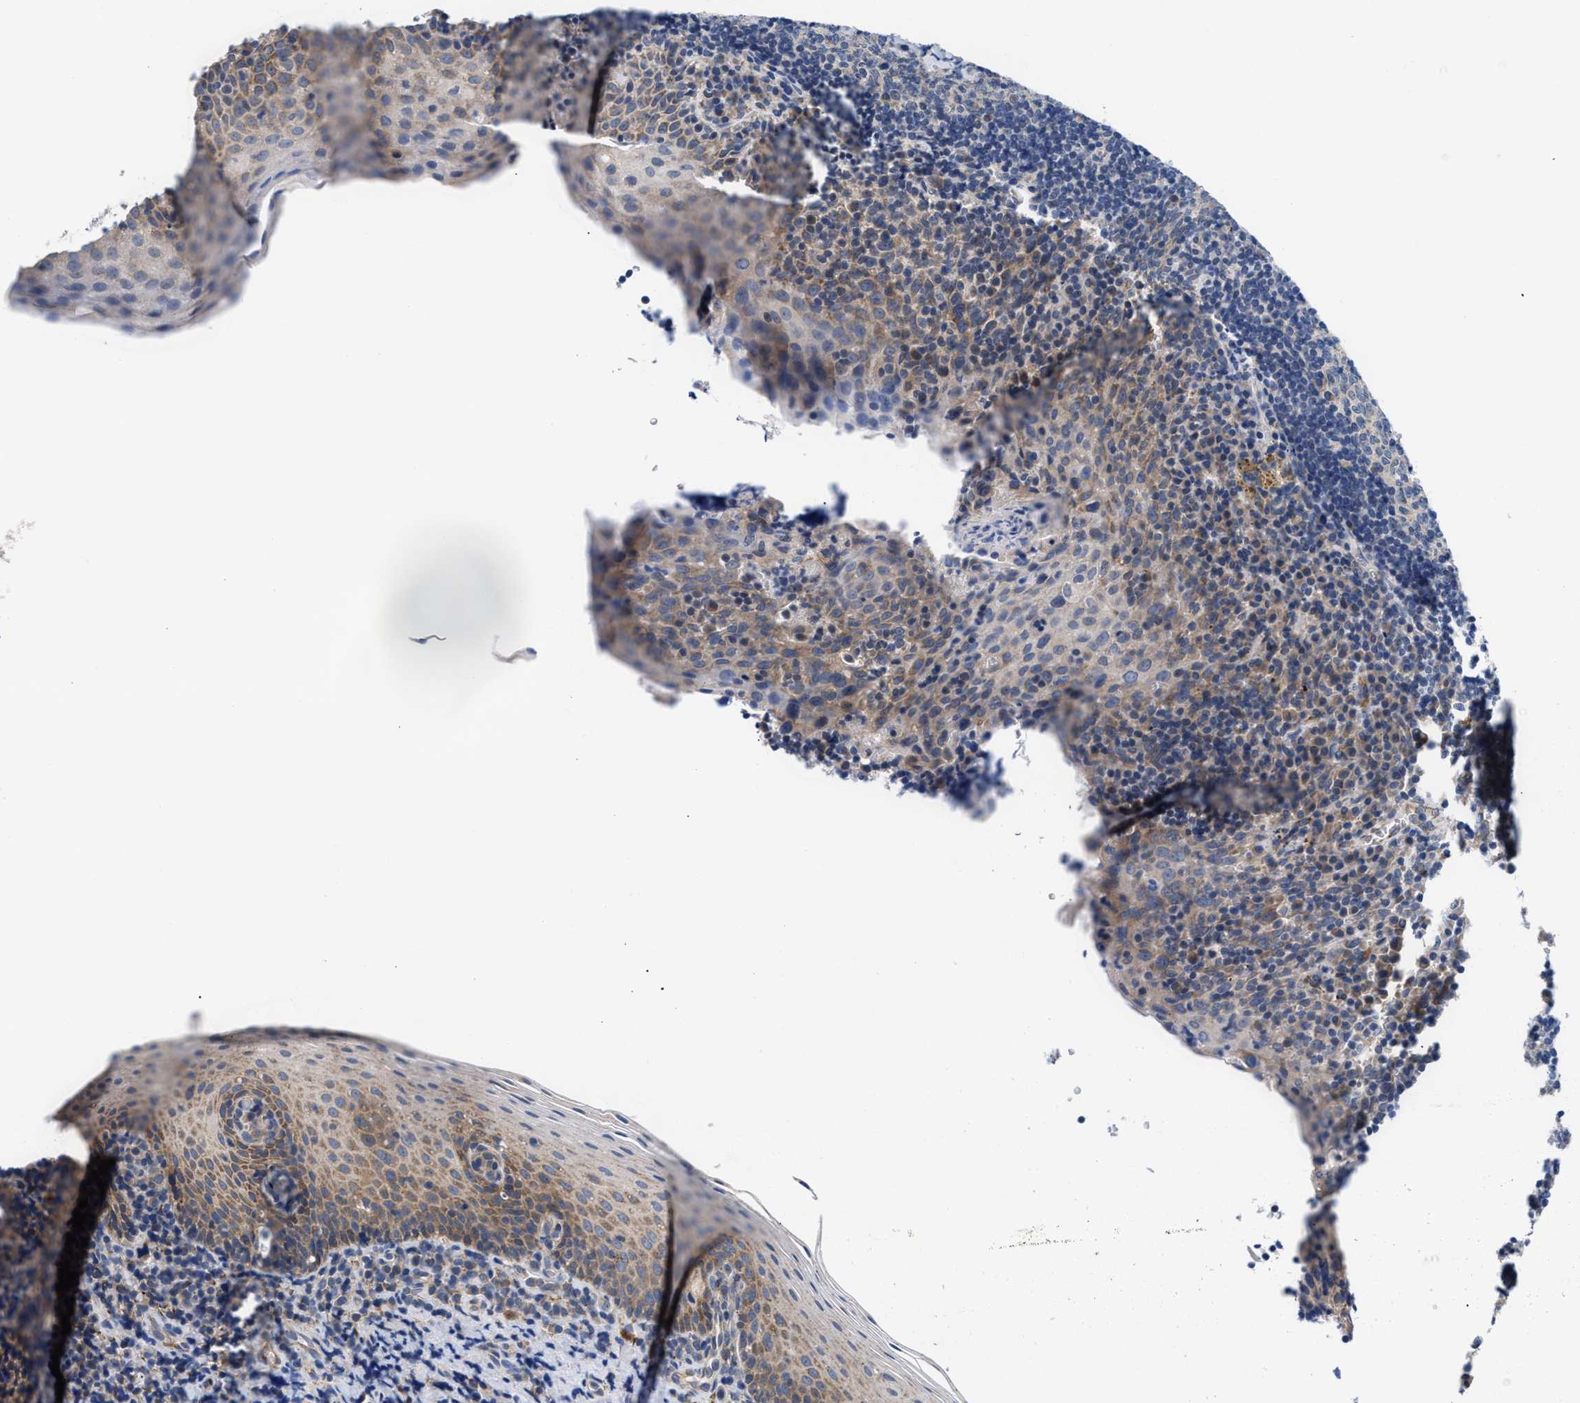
{"staining": {"intensity": "negative", "quantity": "none", "location": "none"}, "tissue": "tonsil", "cell_type": "Germinal center cells", "image_type": "normal", "snomed": [{"axis": "morphology", "description": "Normal tissue, NOS"}, {"axis": "morphology", "description": "Inflammation, NOS"}, {"axis": "topography", "description": "Tonsil"}], "caption": "An immunohistochemistry (IHC) photomicrograph of unremarkable tonsil is shown. There is no staining in germinal center cells of tonsil. Brightfield microscopy of immunohistochemistry (IHC) stained with DAB (3,3'-diaminobenzidine) (brown) and hematoxylin (blue), captured at high magnification.", "gene": "RINT1", "patient": {"sex": "female", "age": 31}}